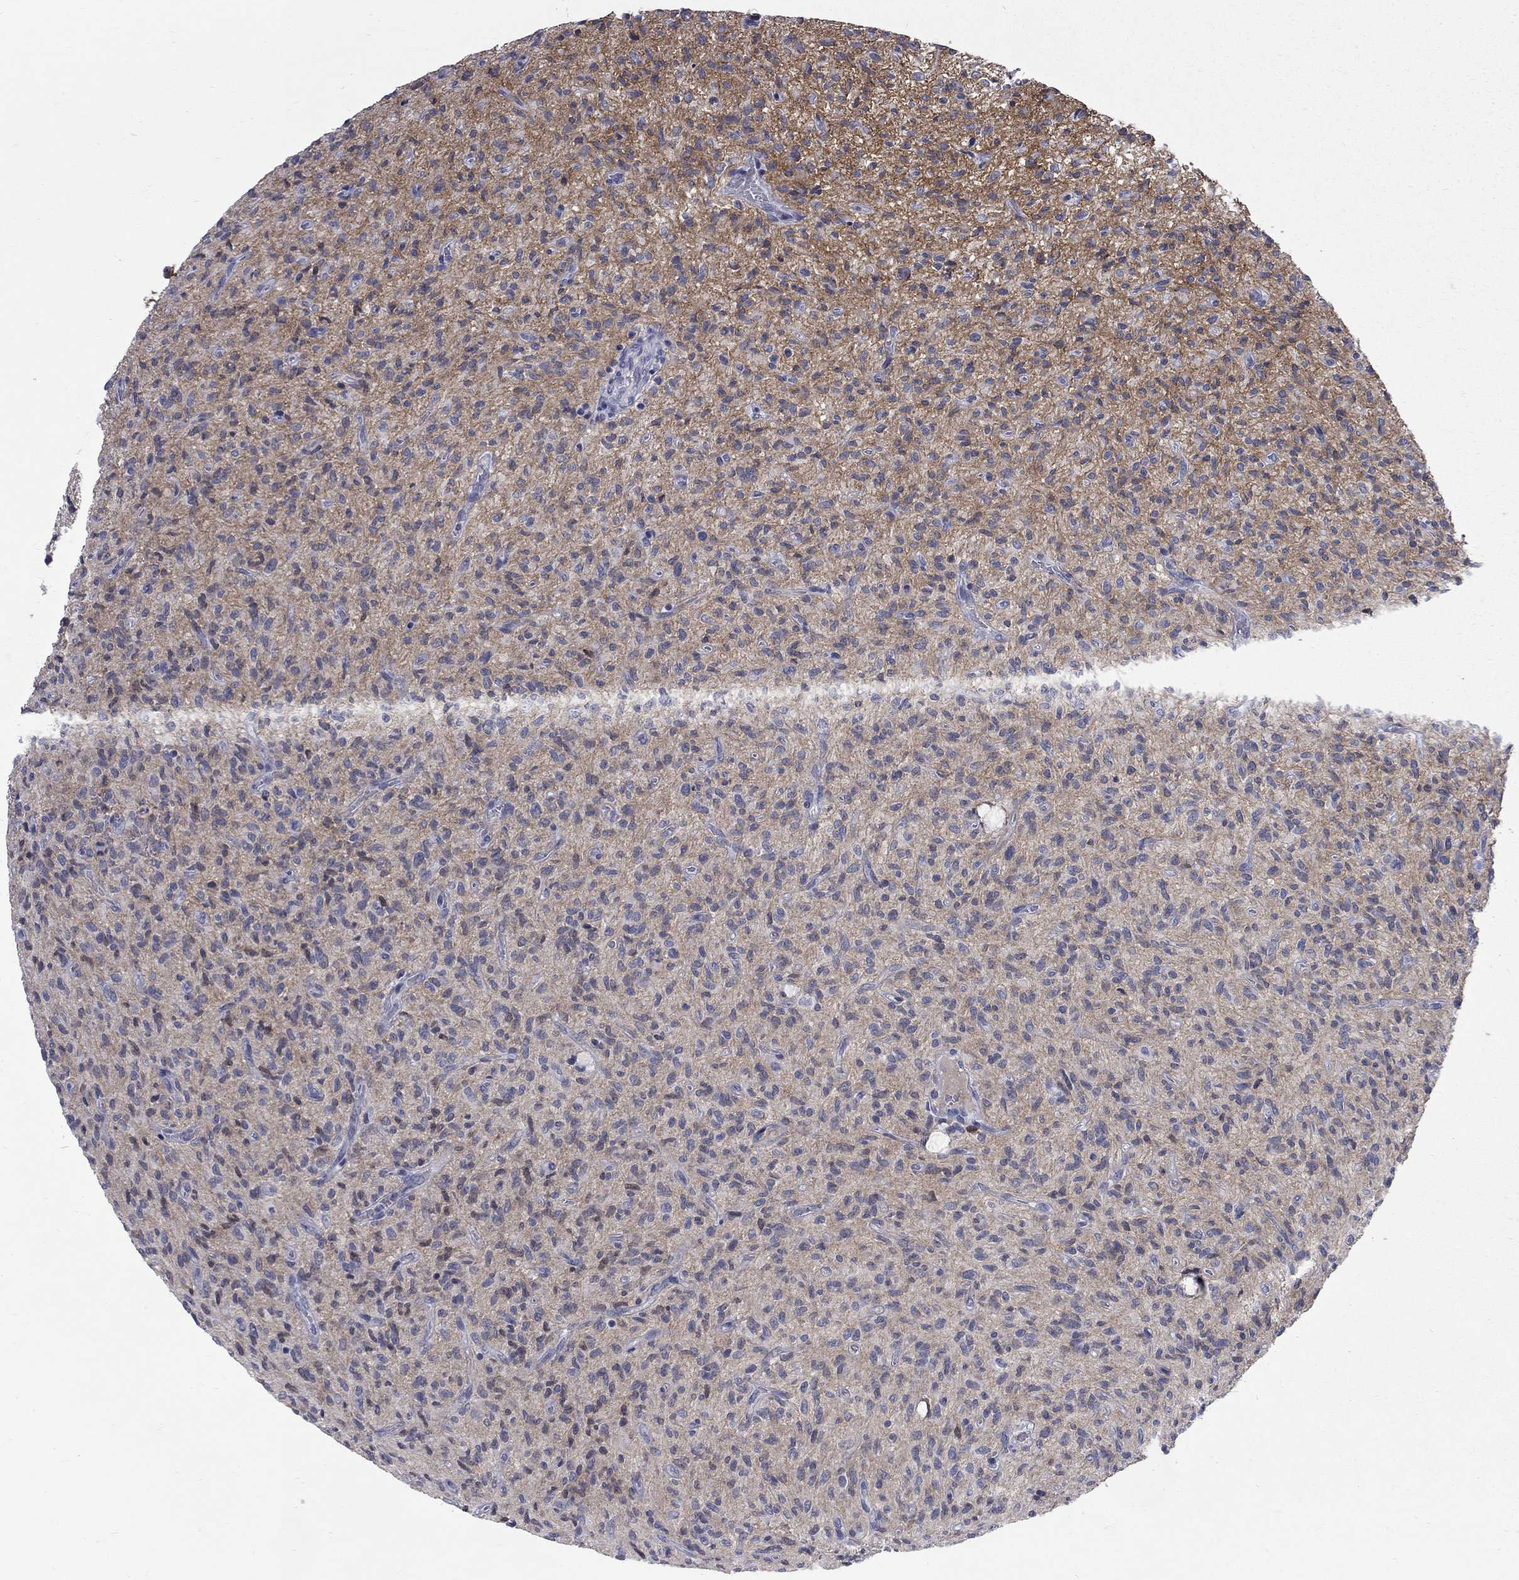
{"staining": {"intensity": "negative", "quantity": "none", "location": "none"}, "tissue": "glioma", "cell_type": "Tumor cells", "image_type": "cancer", "snomed": [{"axis": "morphology", "description": "Glioma, malignant, High grade"}, {"axis": "topography", "description": "Brain"}], "caption": "An immunohistochemistry (IHC) histopathology image of glioma is shown. There is no staining in tumor cells of glioma.", "gene": "CTNND2", "patient": {"sex": "male", "age": 64}}